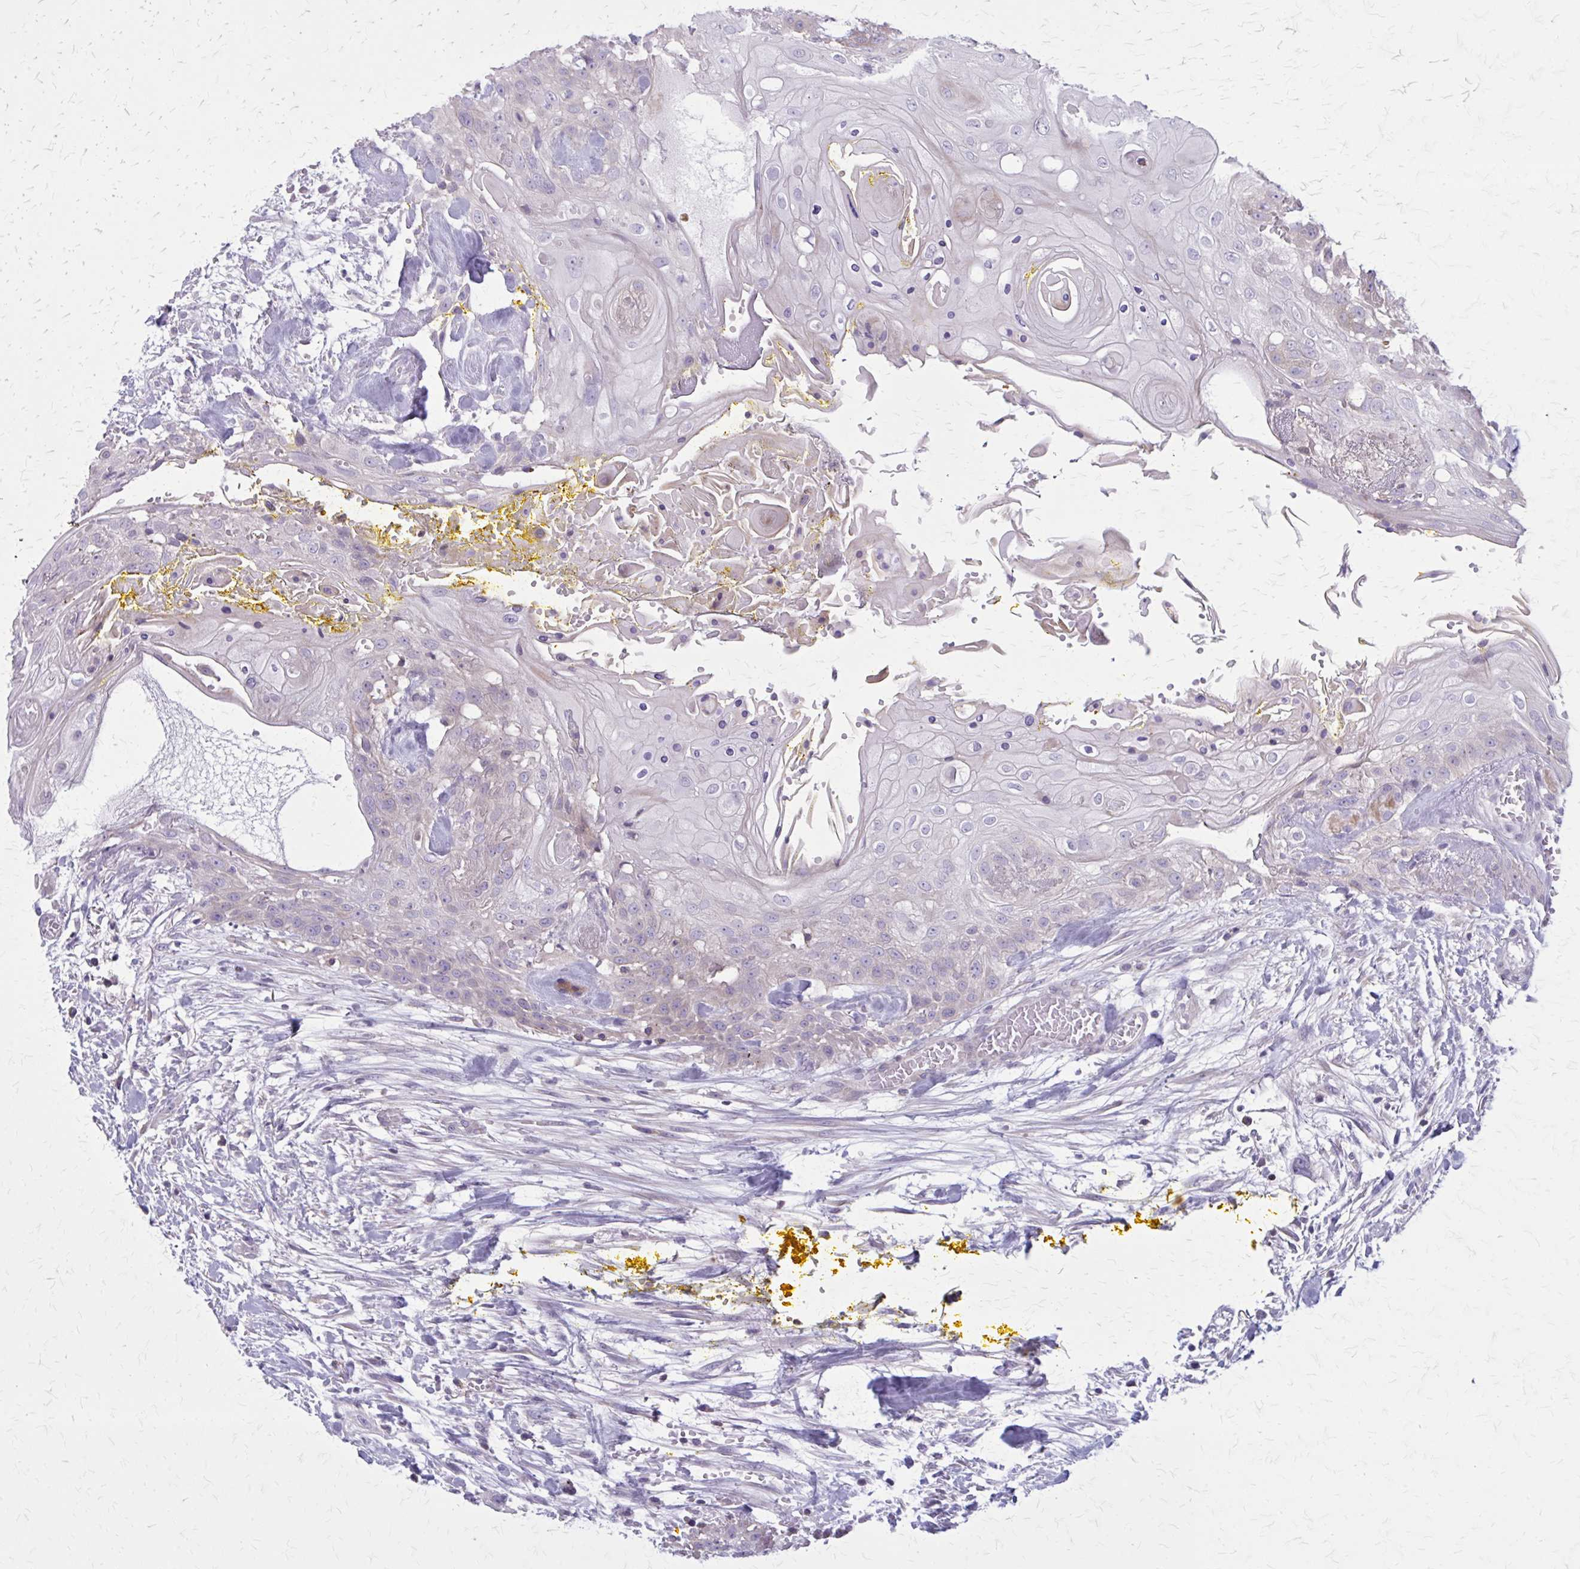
{"staining": {"intensity": "negative", "quantity": "none", "location": "none"}, "tissue": "head and neck cancer", "cell_type": "Tumor cells", "image_type": "cancer", "snomed": [{"axis": "morphology", "description": "Squamous cell carcinoma, NOS"}, {"axis": "topography", "description": "Head-Neck"}], "caption": "An image of head and neck cancer stained for a protein reveals no brown staining in tumor cells.", "gene": "PITPNM1", "patient": {"sex": "female", "age": 43}}